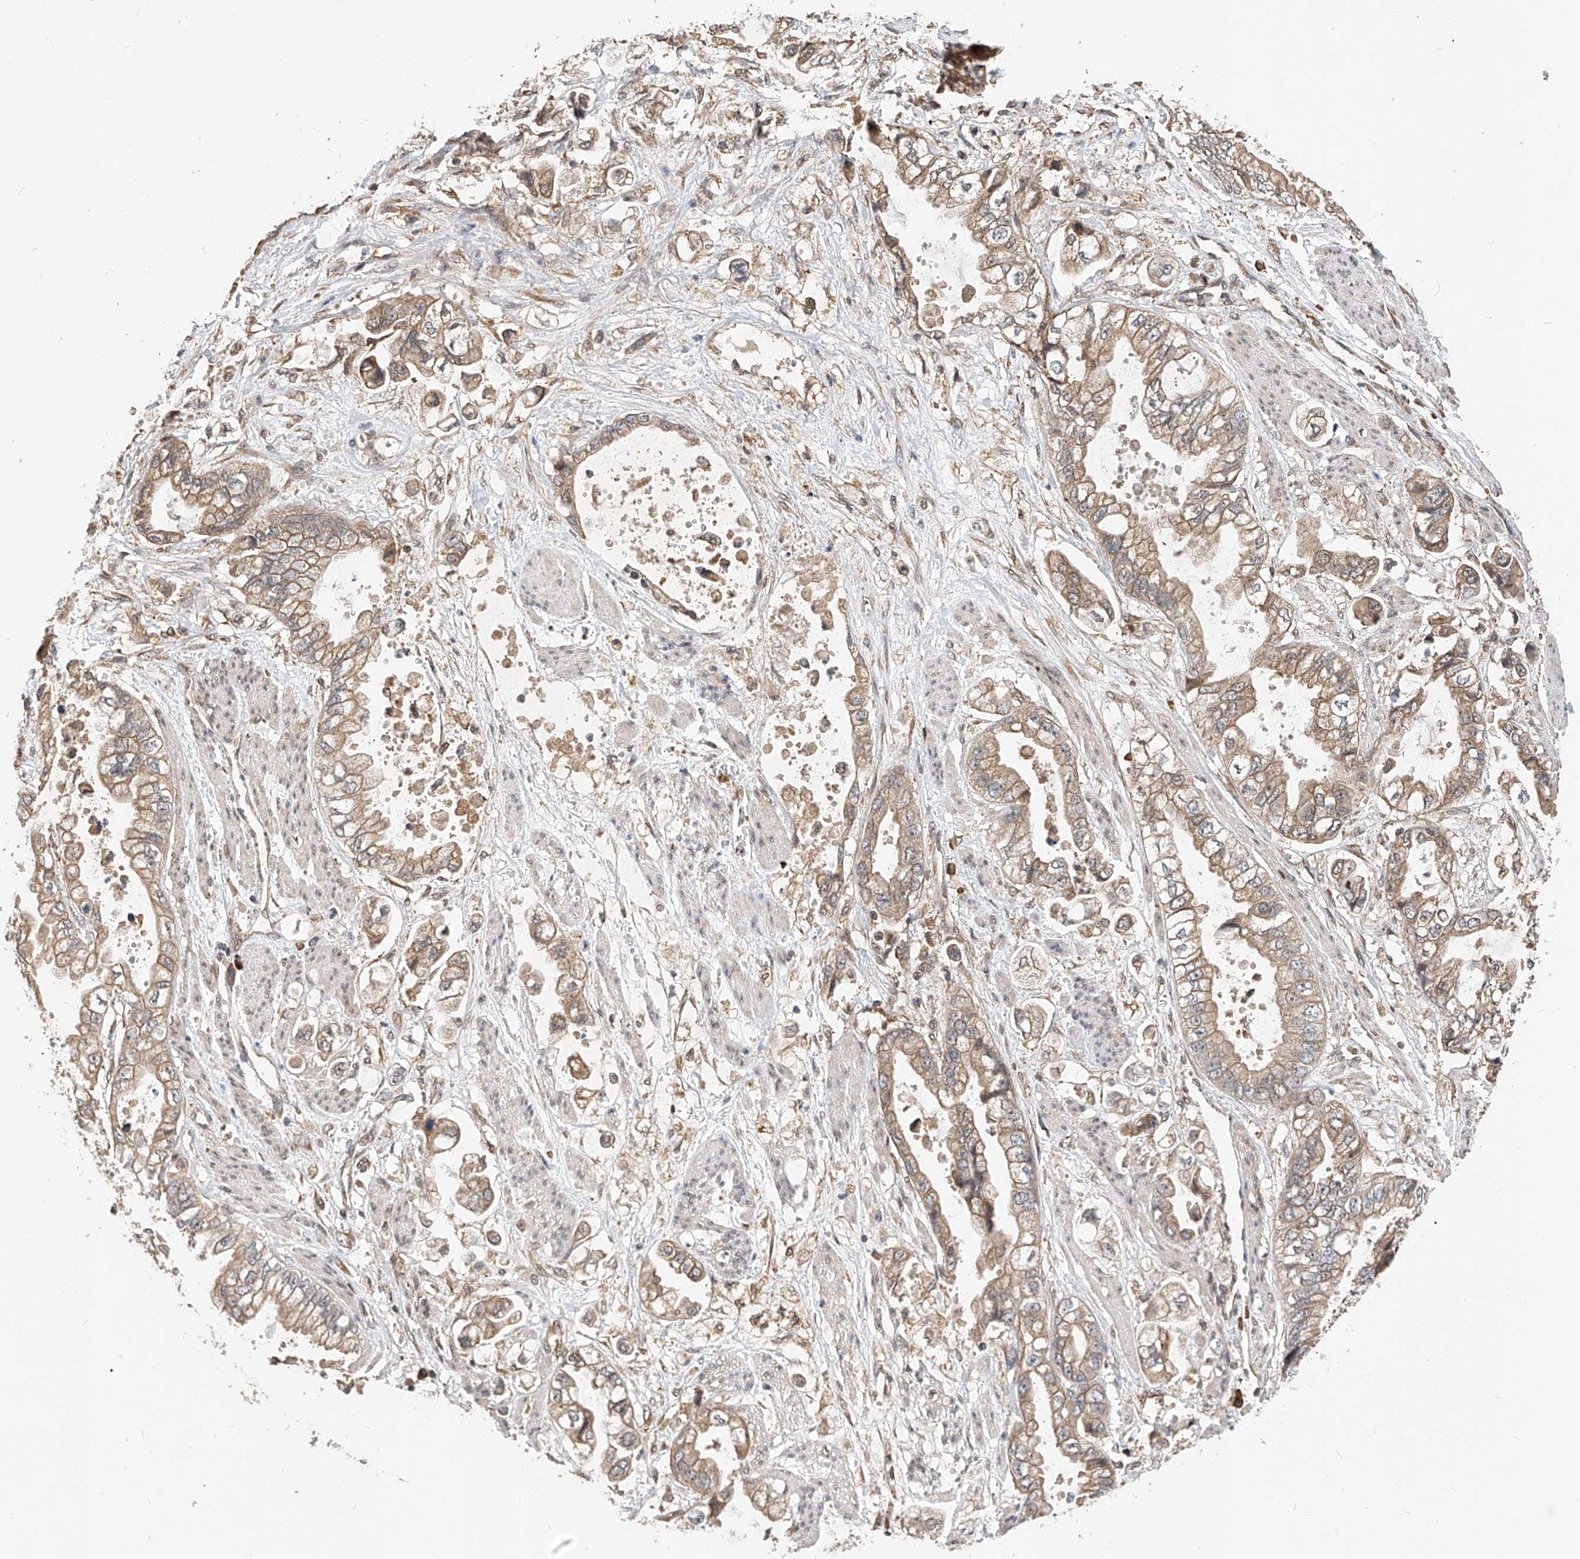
{"staining": {"intensity": "moderate", "quantity": ">75%", "location": "cytoplasmic/membranous"}, "tissue": "stomach cancer", "cell_type": "Tumor cells", "image_type": "cancer", "snomed": [{"axis": "morphology", "description": "Adenocarcinoma, NOS"}, {"axis": "topography", "description": "Stomach"}], "caption": "Immunohistochemistry (IHC) photomicrograph of stomach adenocarcinoma stained for a protein (brown), which displays medium levels of moderate cytoplasmic/membranous staining in about >75% of tumor cells.", "gene": "RILPL2", "patient": {"sex": "male", "age": 62}}